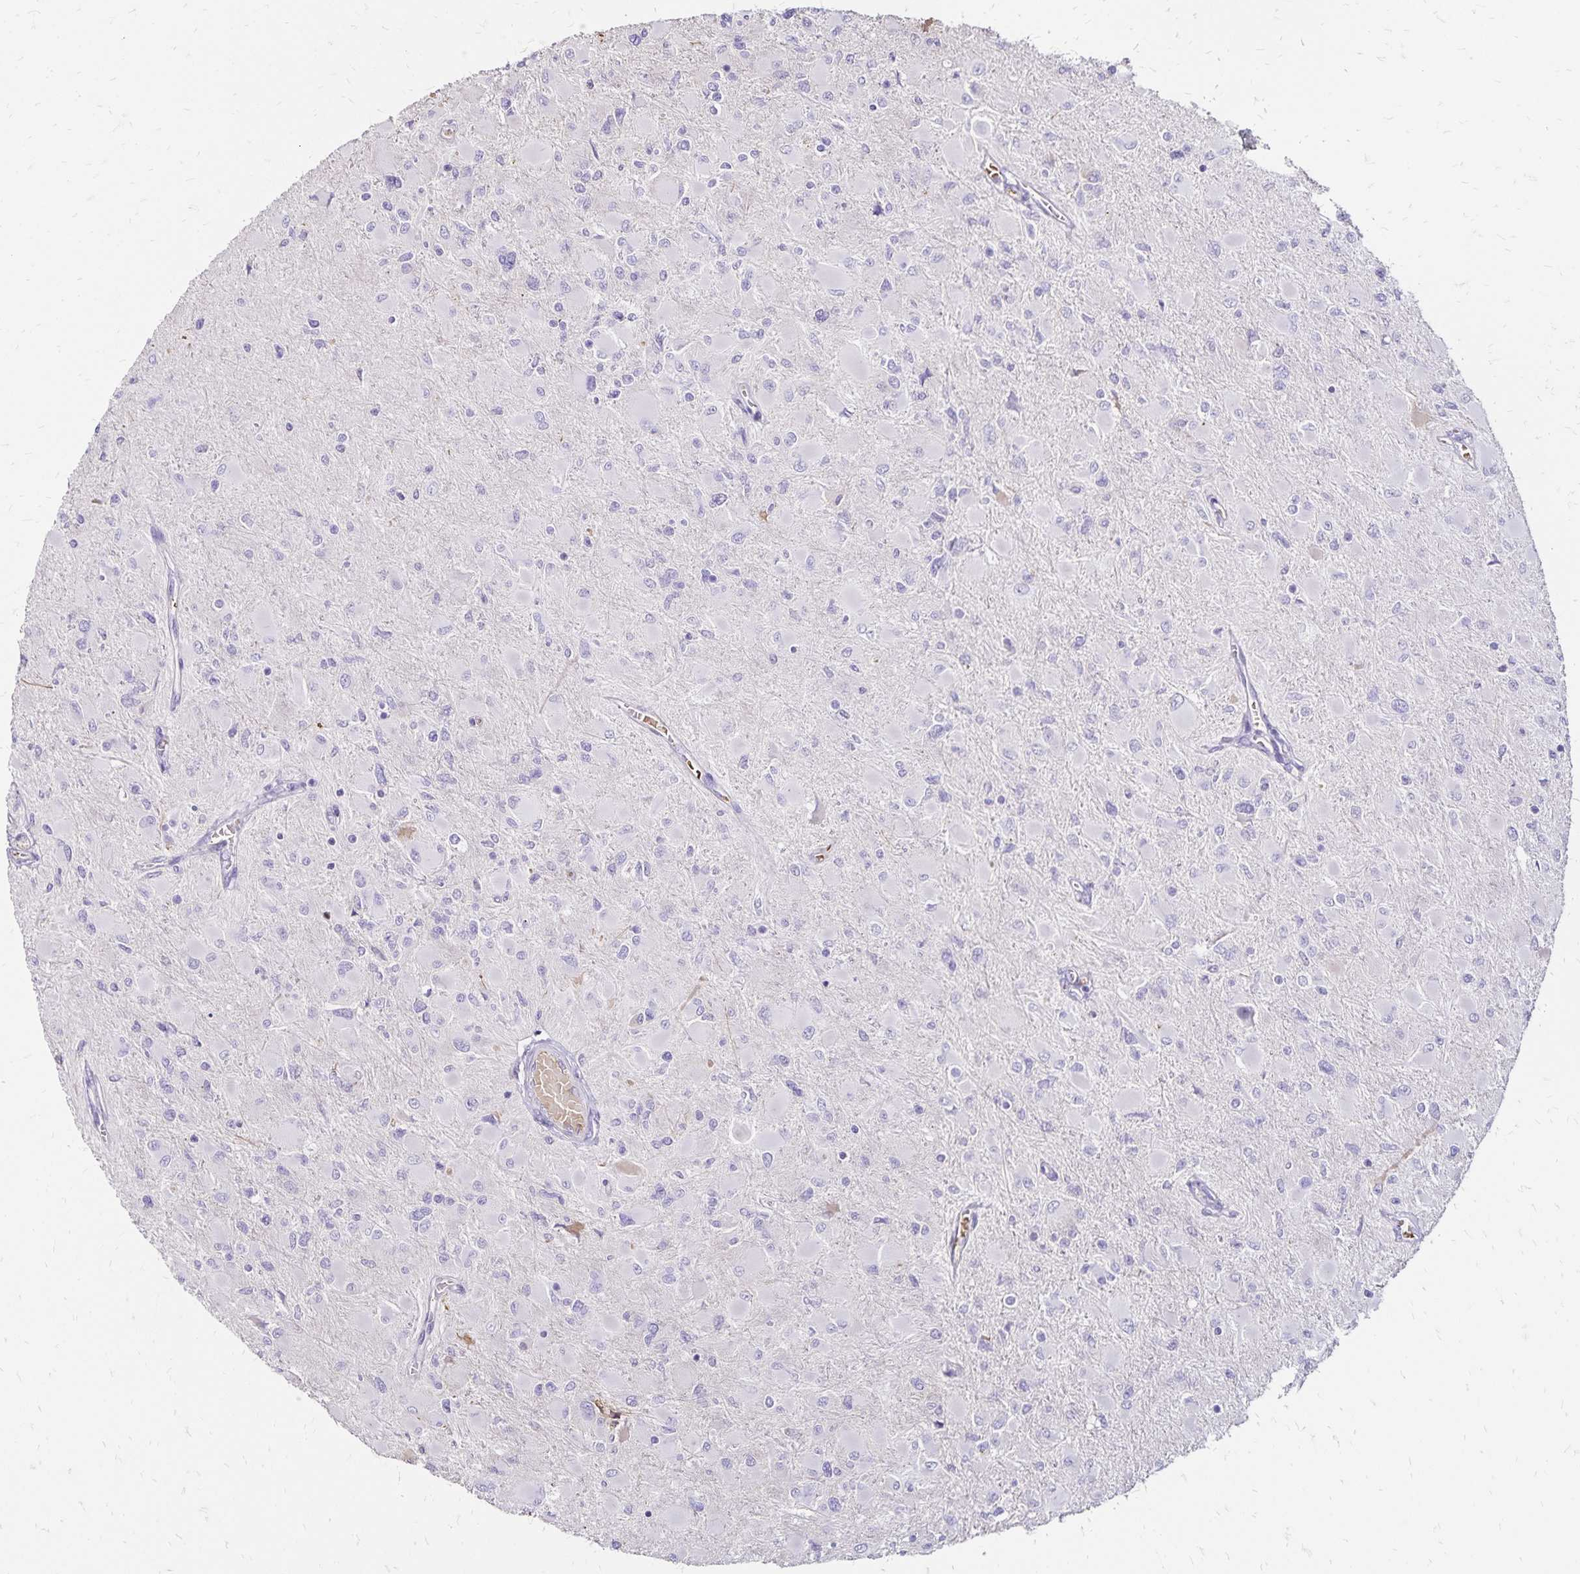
{"staining": {"intensity": "negative", "quantity": "none", "location": "none"}, "tissue": "glioma", "cell_type": "Tumor cells", "image_type": "cancer", "snomed": [{"axis": "morphology", "description": "Glioma, malignant, High grade"}, {"axis": "topography", "description": "Cerebral cortex"}], "caption": "Human glioma stained for a protein using immunohistochemistry demonstrates no staining in tumor cells.", "gene": "KISS1", "patient": {"sex": "female", "age": 36}}